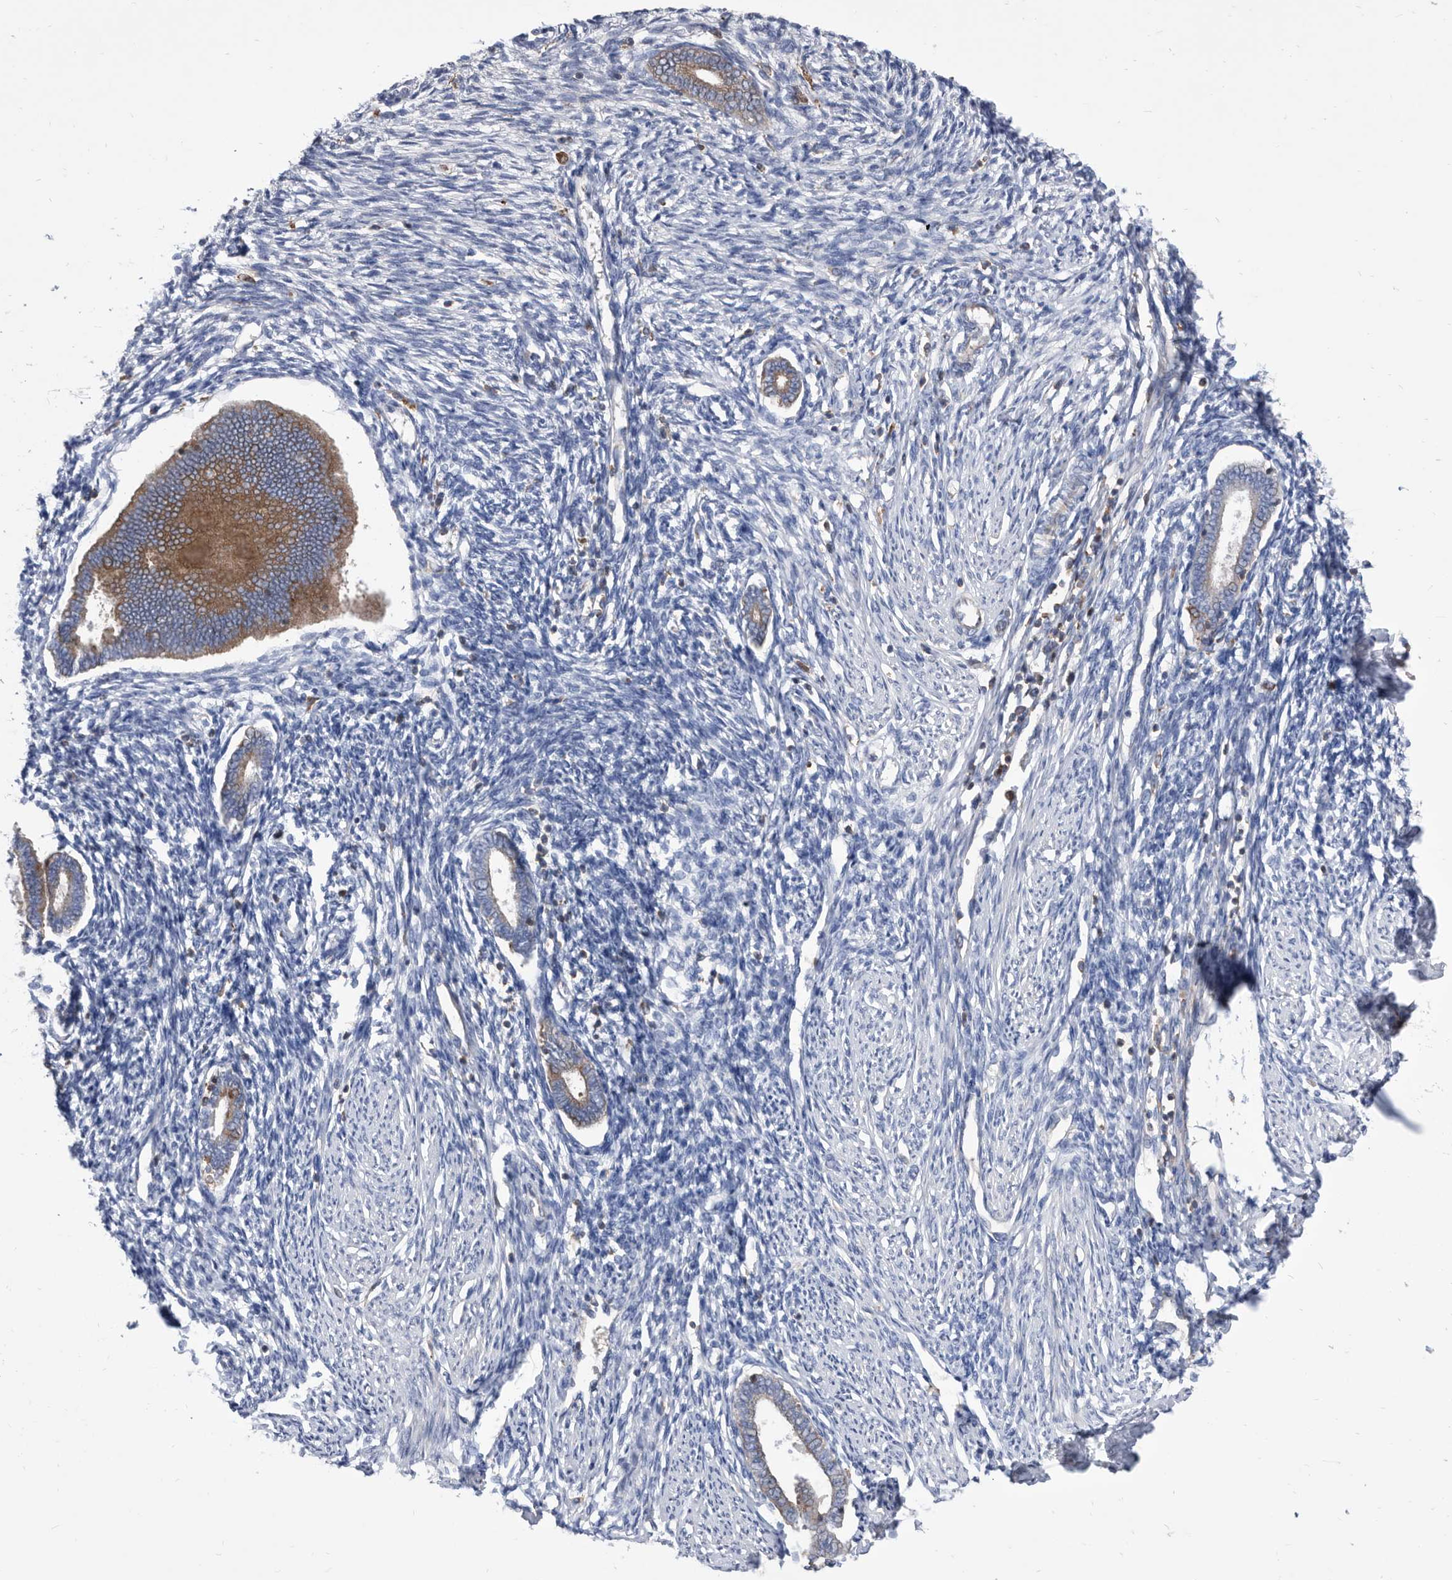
{"staining": {"intensity": "negative", "quantity": "none", "location": "none"}, "tissue": "endometrium", "cell_type": "Cells in endometrial stroma", "image_type": "normal", "snomed": [{"axis": "morphology", "description": "Normal tissue, NOS"}, {"axis": "topography", "description": "Endometrium"}], "caption": "Immunohistochemistry (IHC) of unremarkable human endometrium displays no positivity in cells in endometrial stroma. (DAB (3,3'-diaminobenzidine) IHC visualized using brightfield microscopy, high magnification).", "gene": "SMG7", "patient": {"sex": "female", "age": 56}}